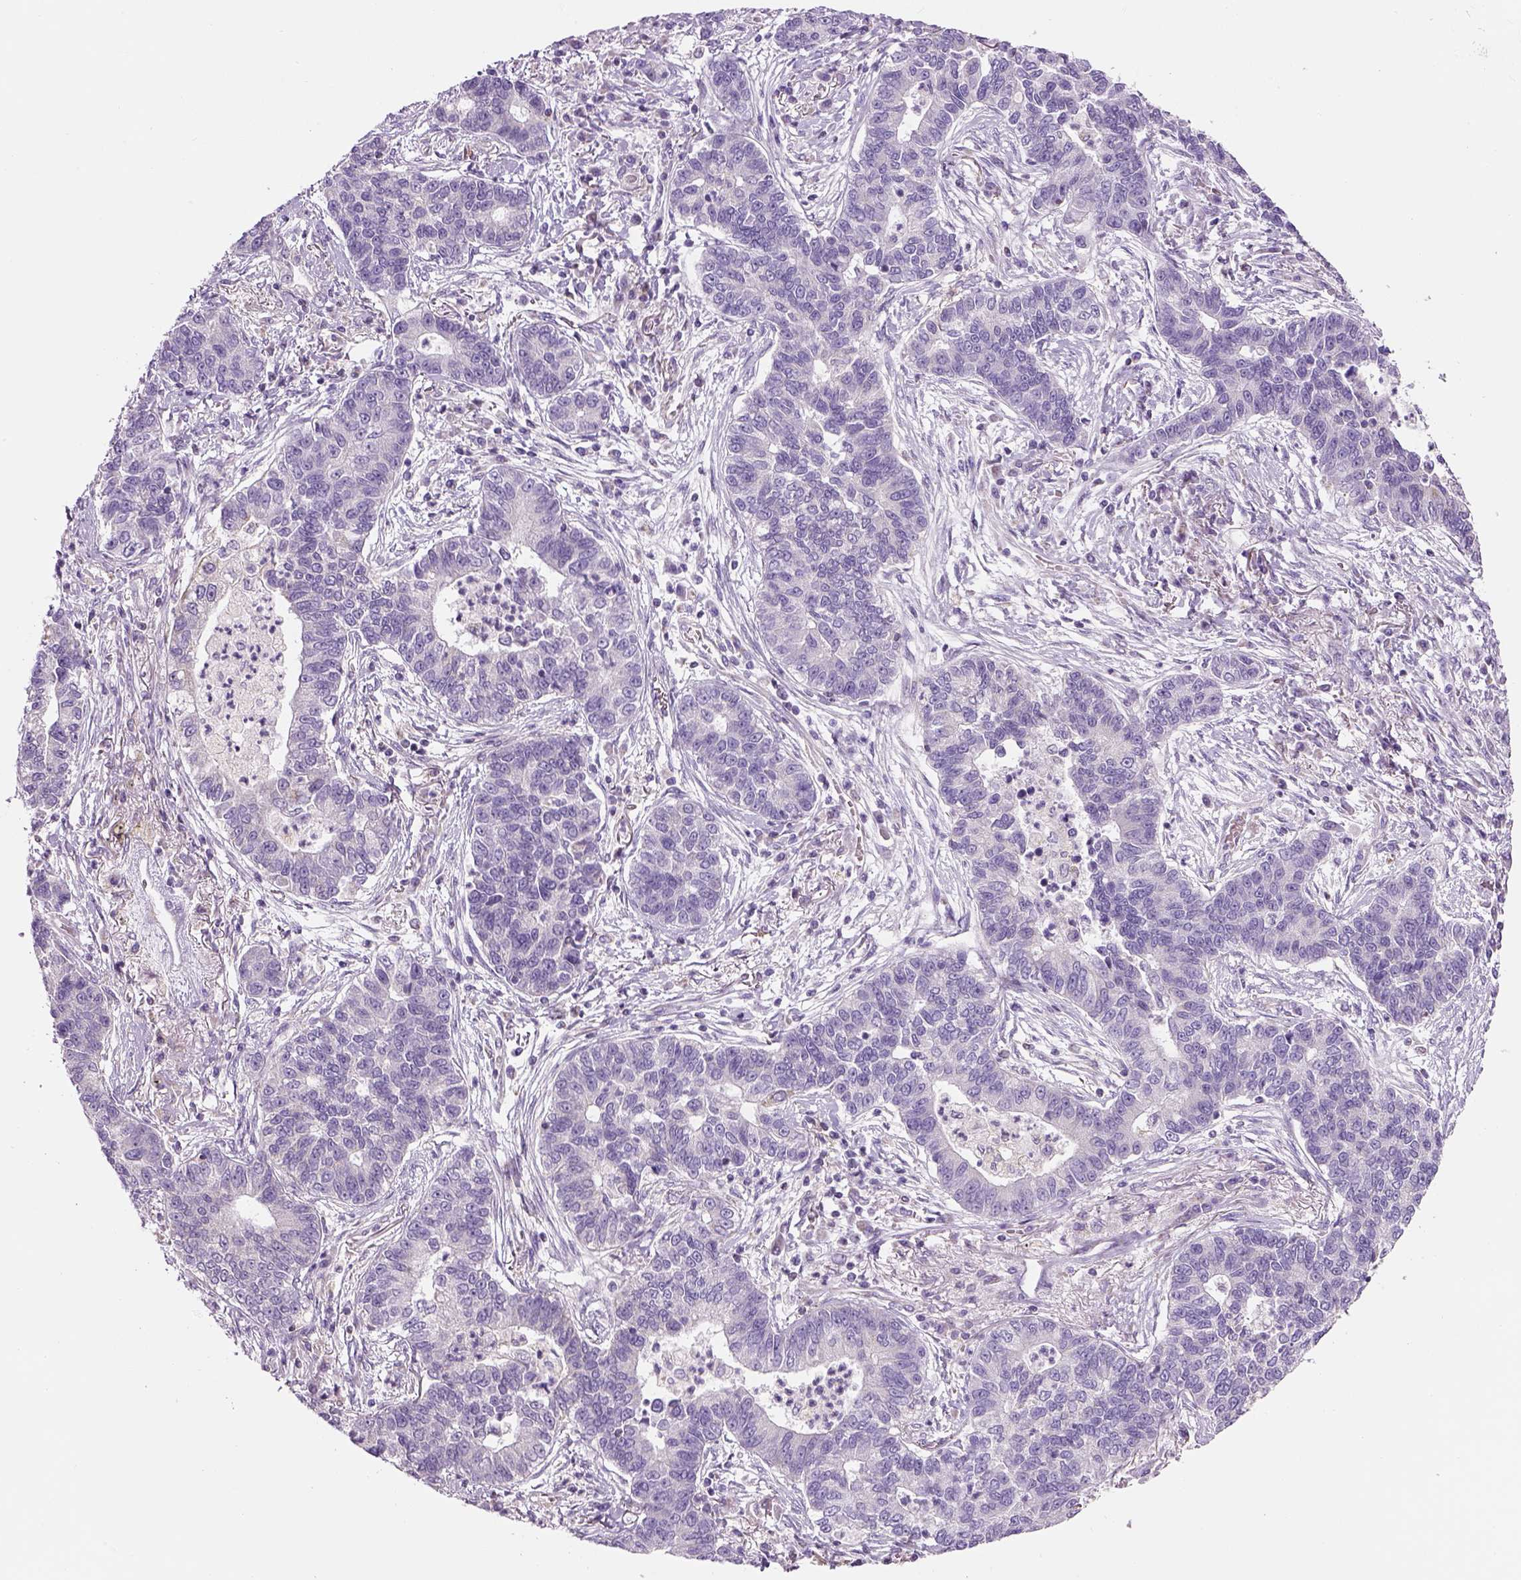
{"staining": {"intensity": "negative", "quantity": "none", "location": "none"}, "tissue": "lung cancer", "cell_type": "Tumor cells", "image_type": "cancer", "snomed": [{"axis": "morphology", "description": "Adenocarcinoma, NOS"}, {"axis": "topography", "description": "Lung"}], "caption": "An IHC image of lung cancer is shown. There is no staining in tumor cells of lung cancer. (Stains: DAB (3,3'-diaminobenzidine) immunohistochemistry with hematoxylin counter stain, Microscopy: brightfield microscopy at high magnification).", "gene": "IFT52", "patient": {"sex": "female", "age": 57}}